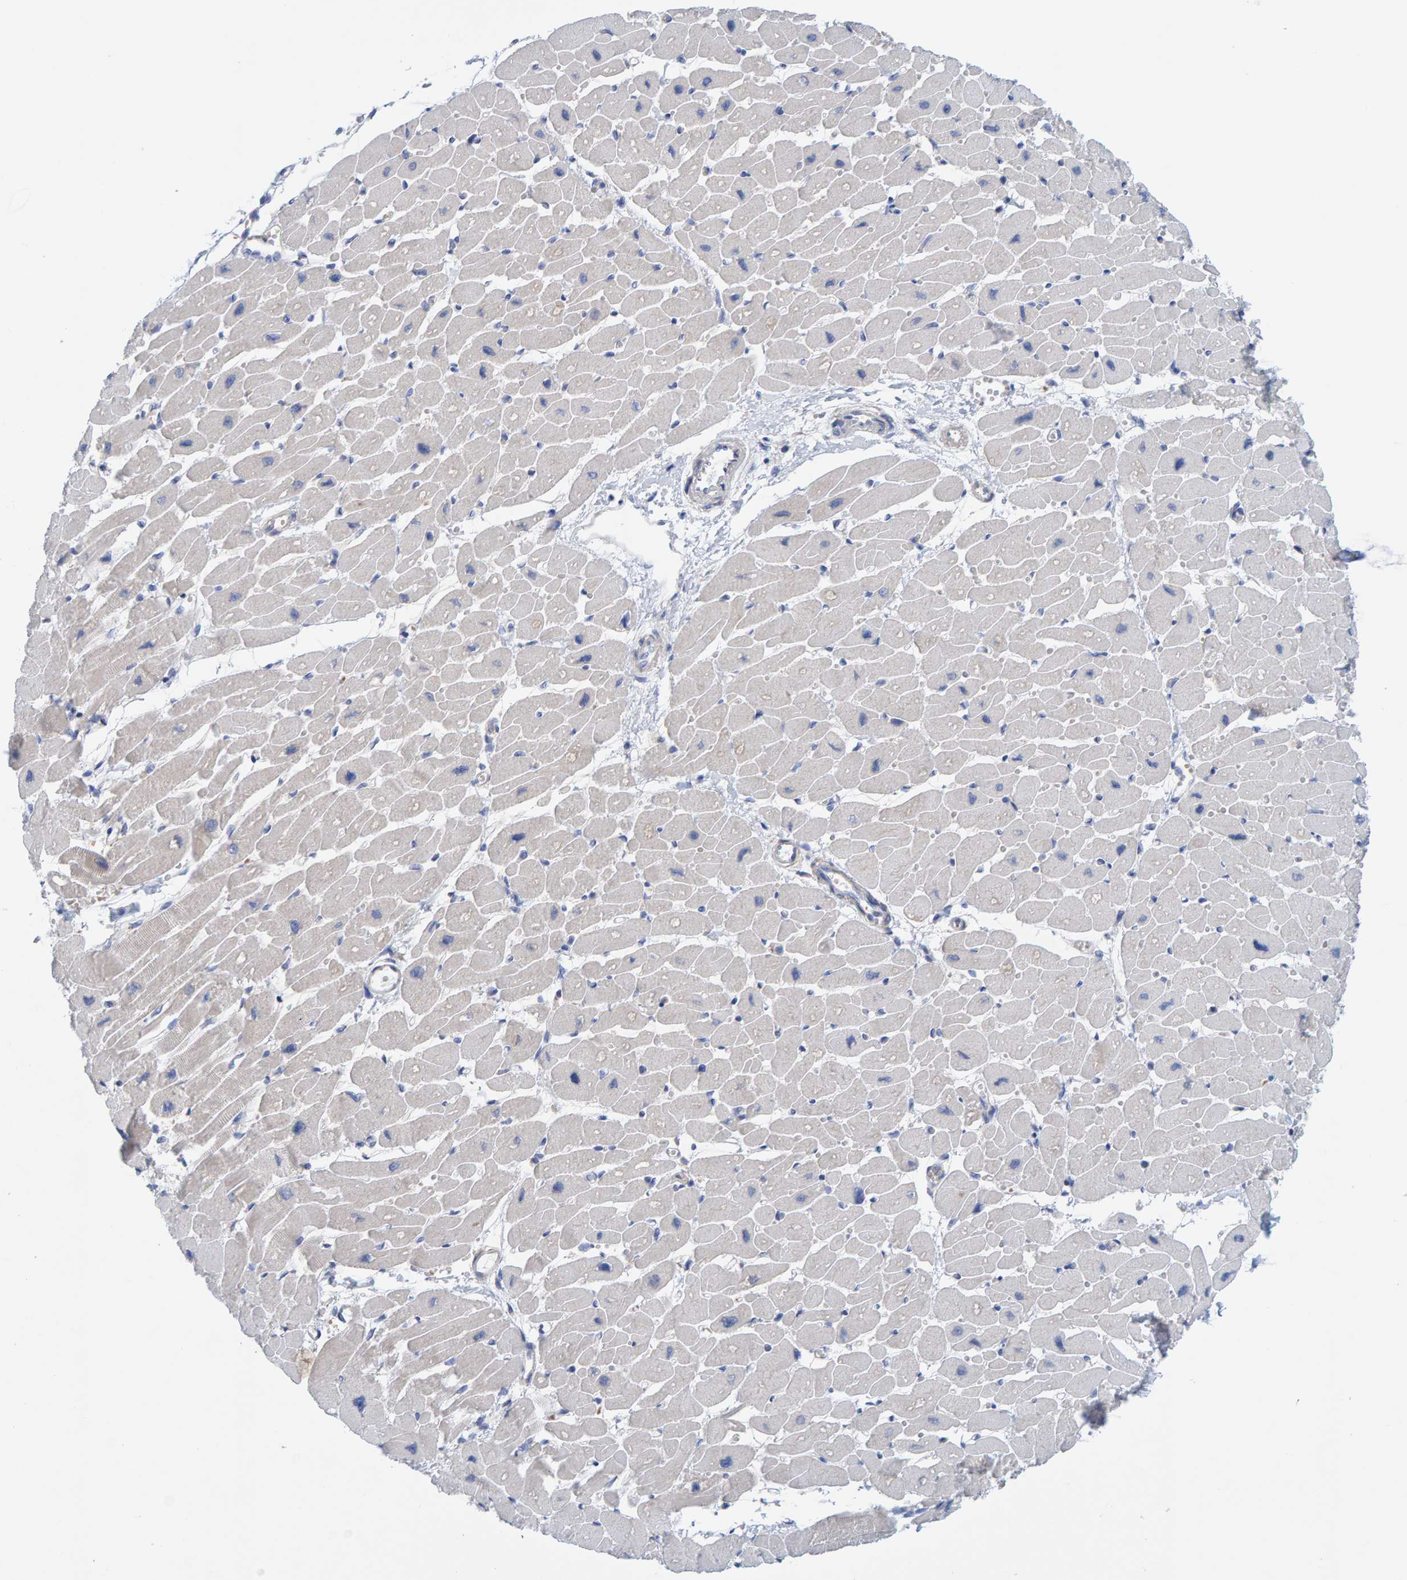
{"staining": {"intensity": "moderate", "quantity": "25%-75%", "location": "cytoplasmic/membranous"}, "tissue": "heart muscle", "cell_type": "Cardiomyocytes", "image_type": "normal", "snomed": [{"axis": "morphology", "description": "Normal tissue, NOS"}, {"axis": "topography", "description": "Heart"}], "caption": "Heart muscle stained with DAB (3,3'-diaminobenzidine) IHC demonstrates medium levels of moderate cytoplasmic/membranous expression in approximately 25%-75% of cardiomyocytes.", "gene": "CDK5RAP3", "patient": {"sex": "female", "age": 54}}